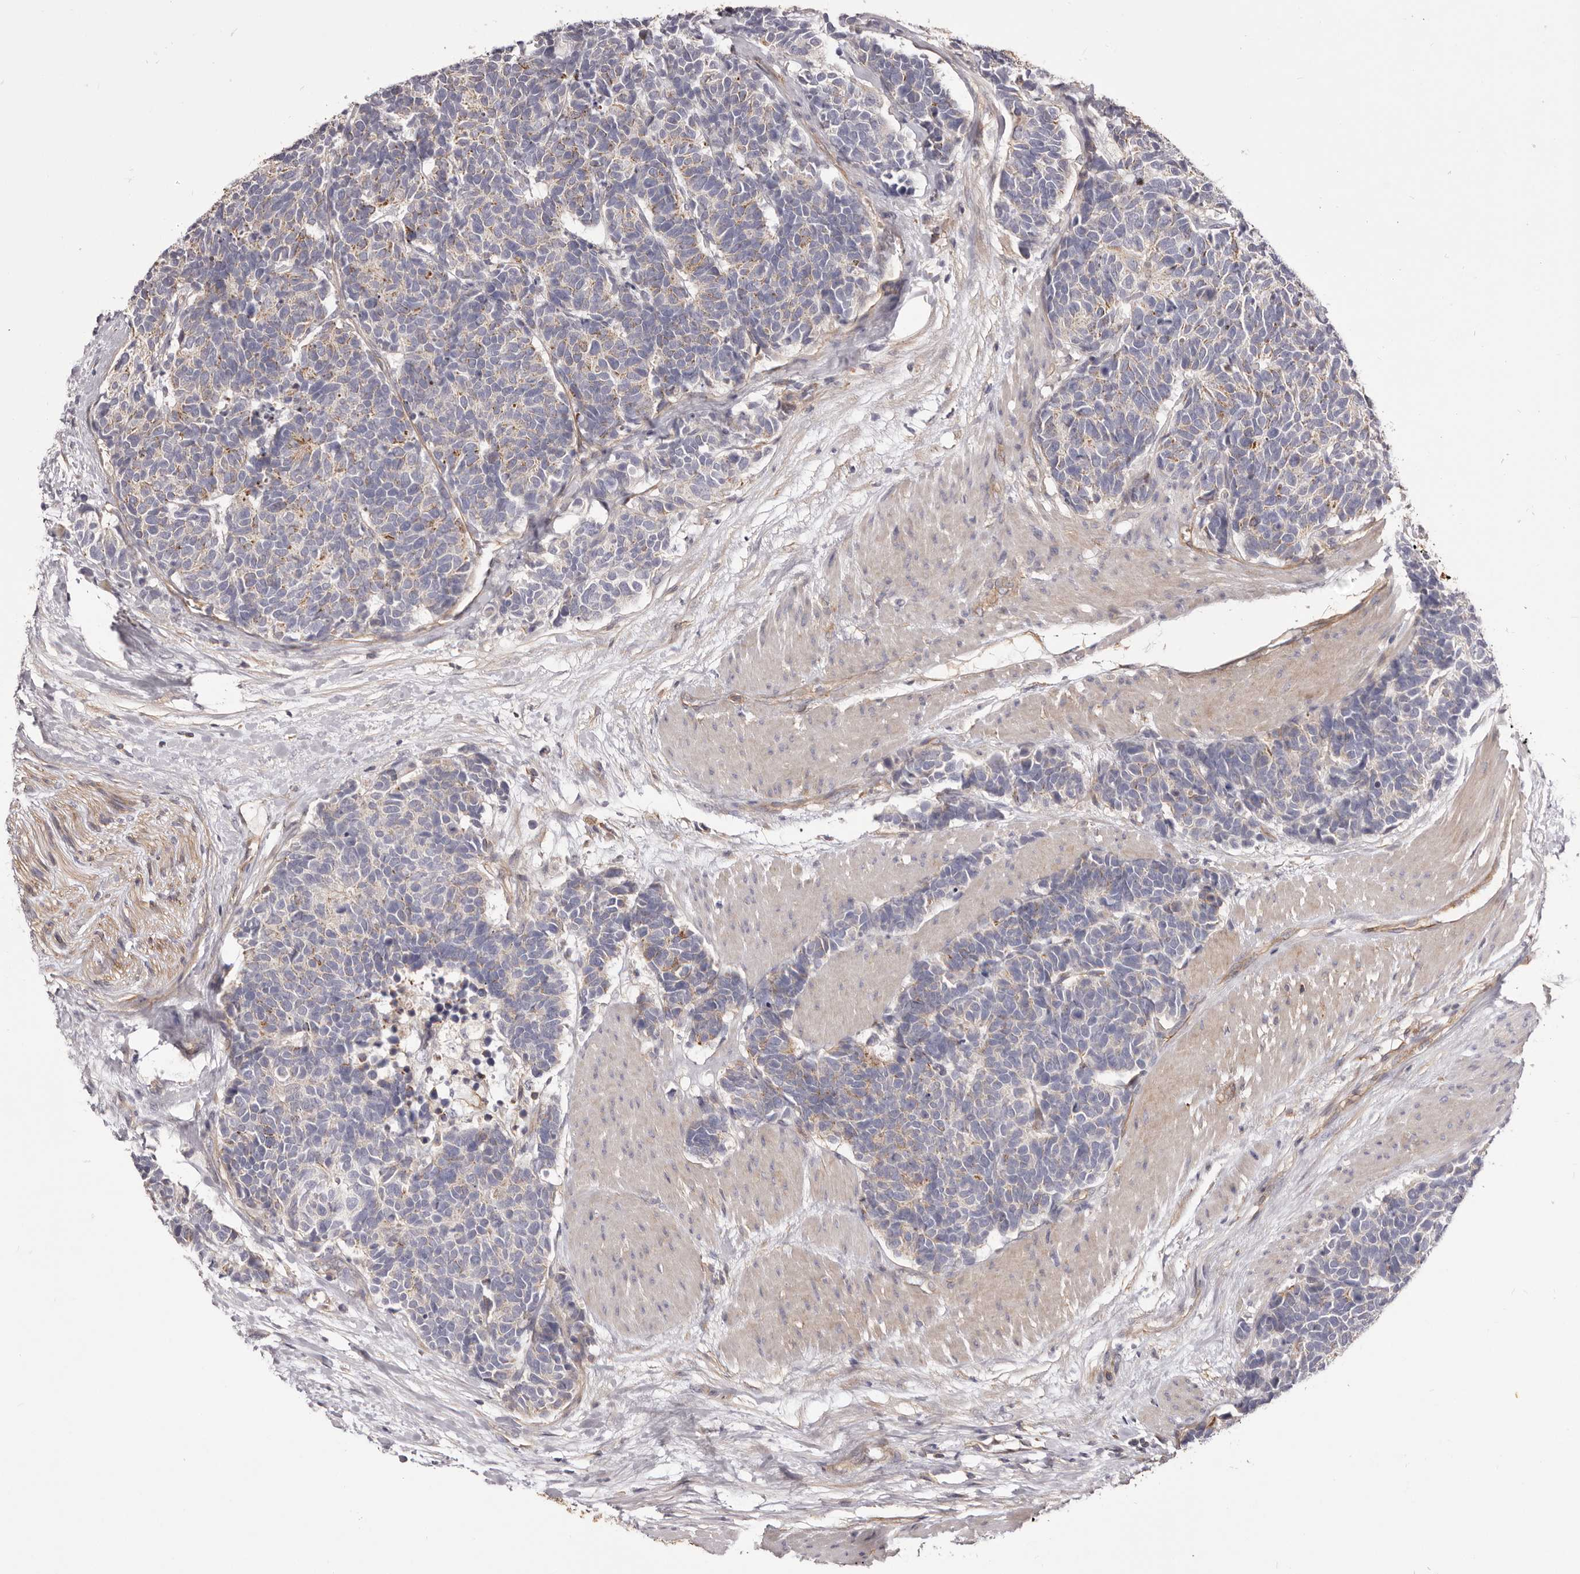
{"staining": {"intensity": "moderate", "quantity": "<25%", "location": "cytoplasmic/membranous"}, "tissue": "carcinoid", "cell_type": "Tumor cells", "image_type": "cancer", "snomed": [{"axis": "morphology", "description": "Carcinoma, NOS"}, {"axis": "morphology", "description": "Carcinoid, malignant, NOS"}, {"axis": "topography", "description": "Urinary bladder"}], "caption": "Protein staining by IHC demonstrates moderate cytoplasmic/membranous positivity in approximately <25% of tumor cells in carcinoma.", "gene": "DMRT2", "patient": {"sex": "male", "age": 57}}